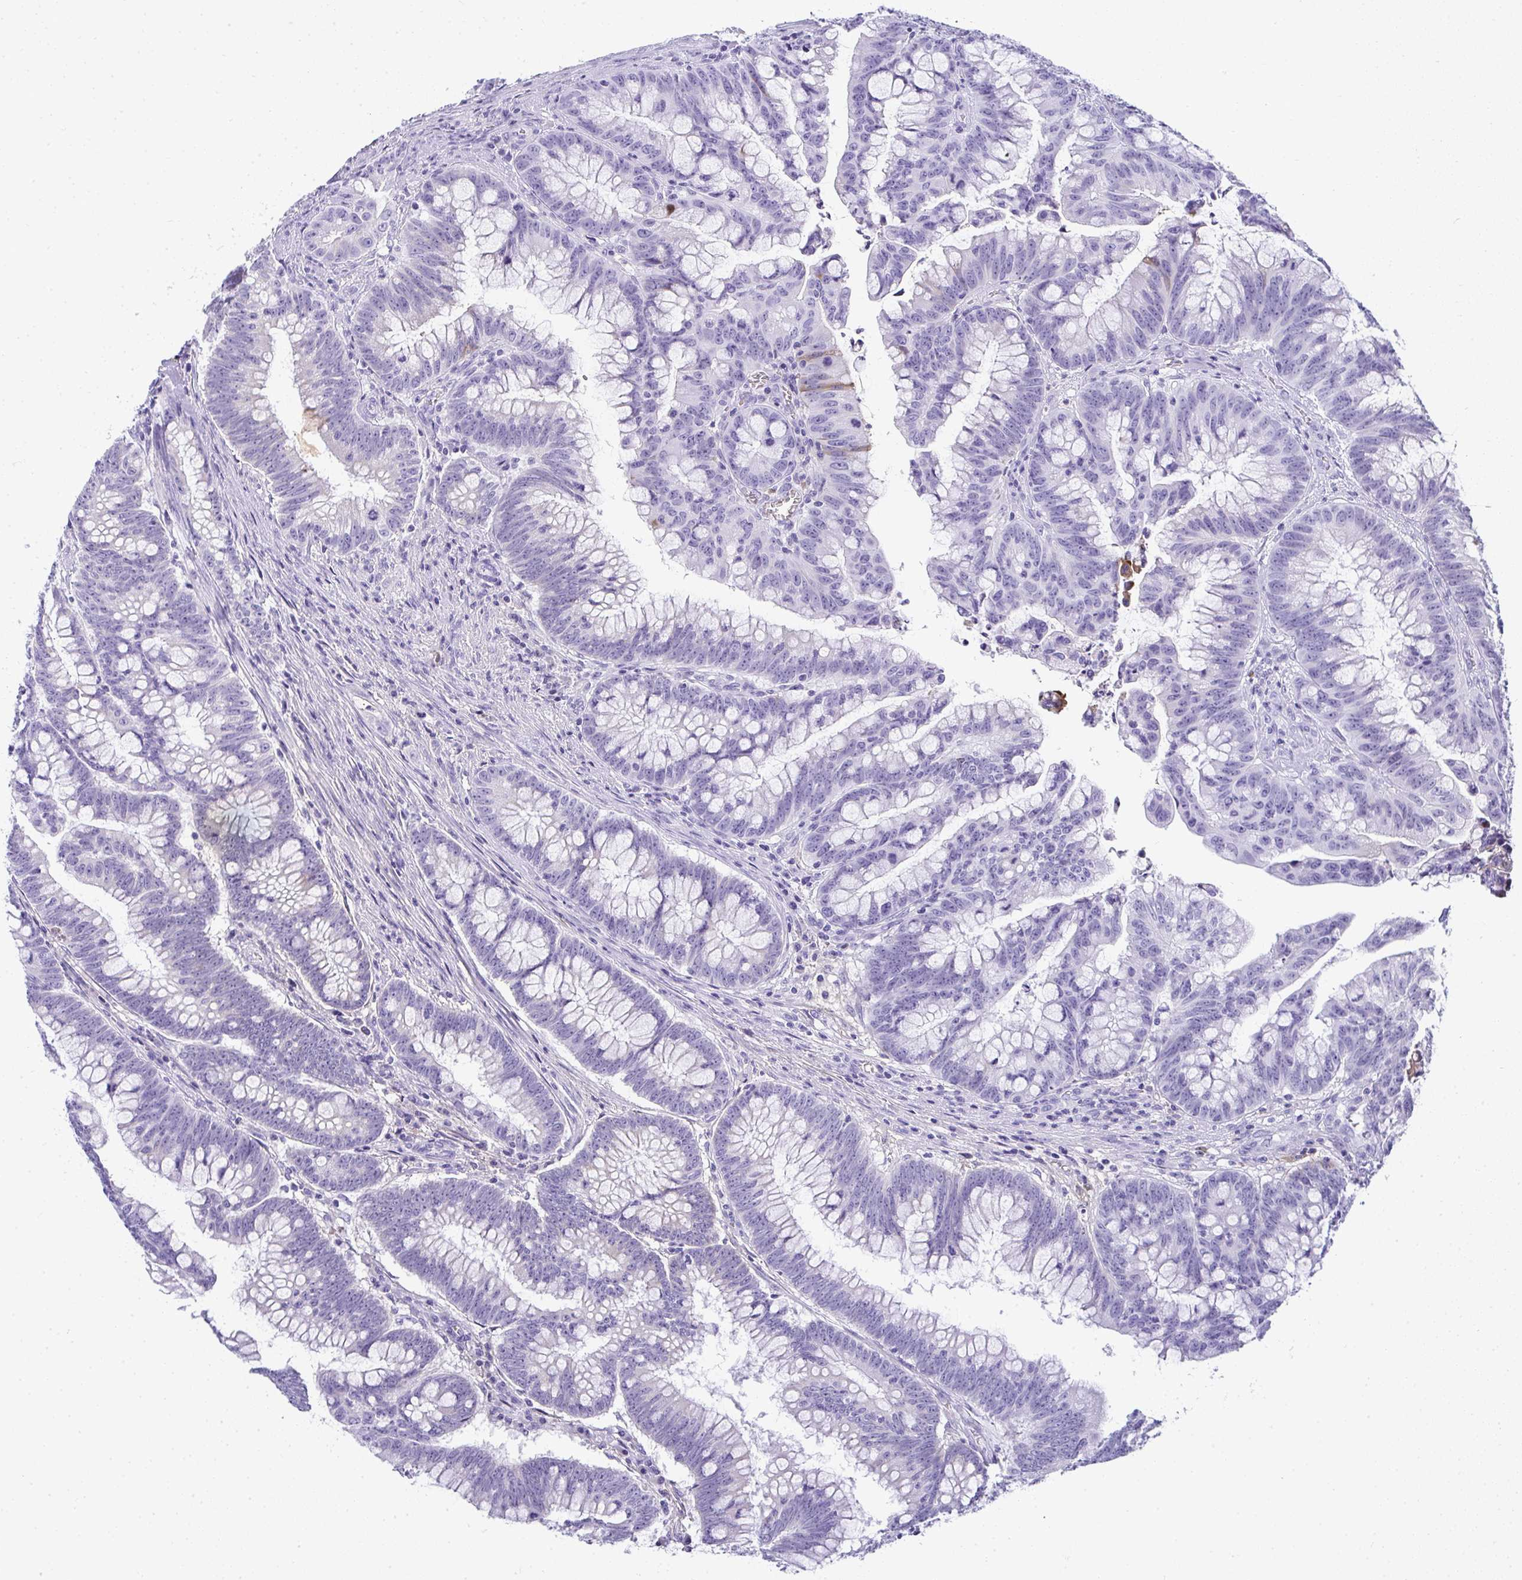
{"staining": {"intensity": "negative", "quantity": "none", "location": "none"}, "tissue": "colorectal cancer", "cell_type": "Tumor cells", "image_type": "cancer", "snomed": [{"axis": "morphology", "description": "Adenocarcinoma, NOS"}, {"axis": "topography", "description": "Colon"}], "caption": "An immunohistochemistry (IHC) micrograph of colorectal cancer is shown. There is no staining in tumor cells of colorectal cancer.", "gene": "ZSWIM3", "patient": {"sex": "male", "age": 62}}